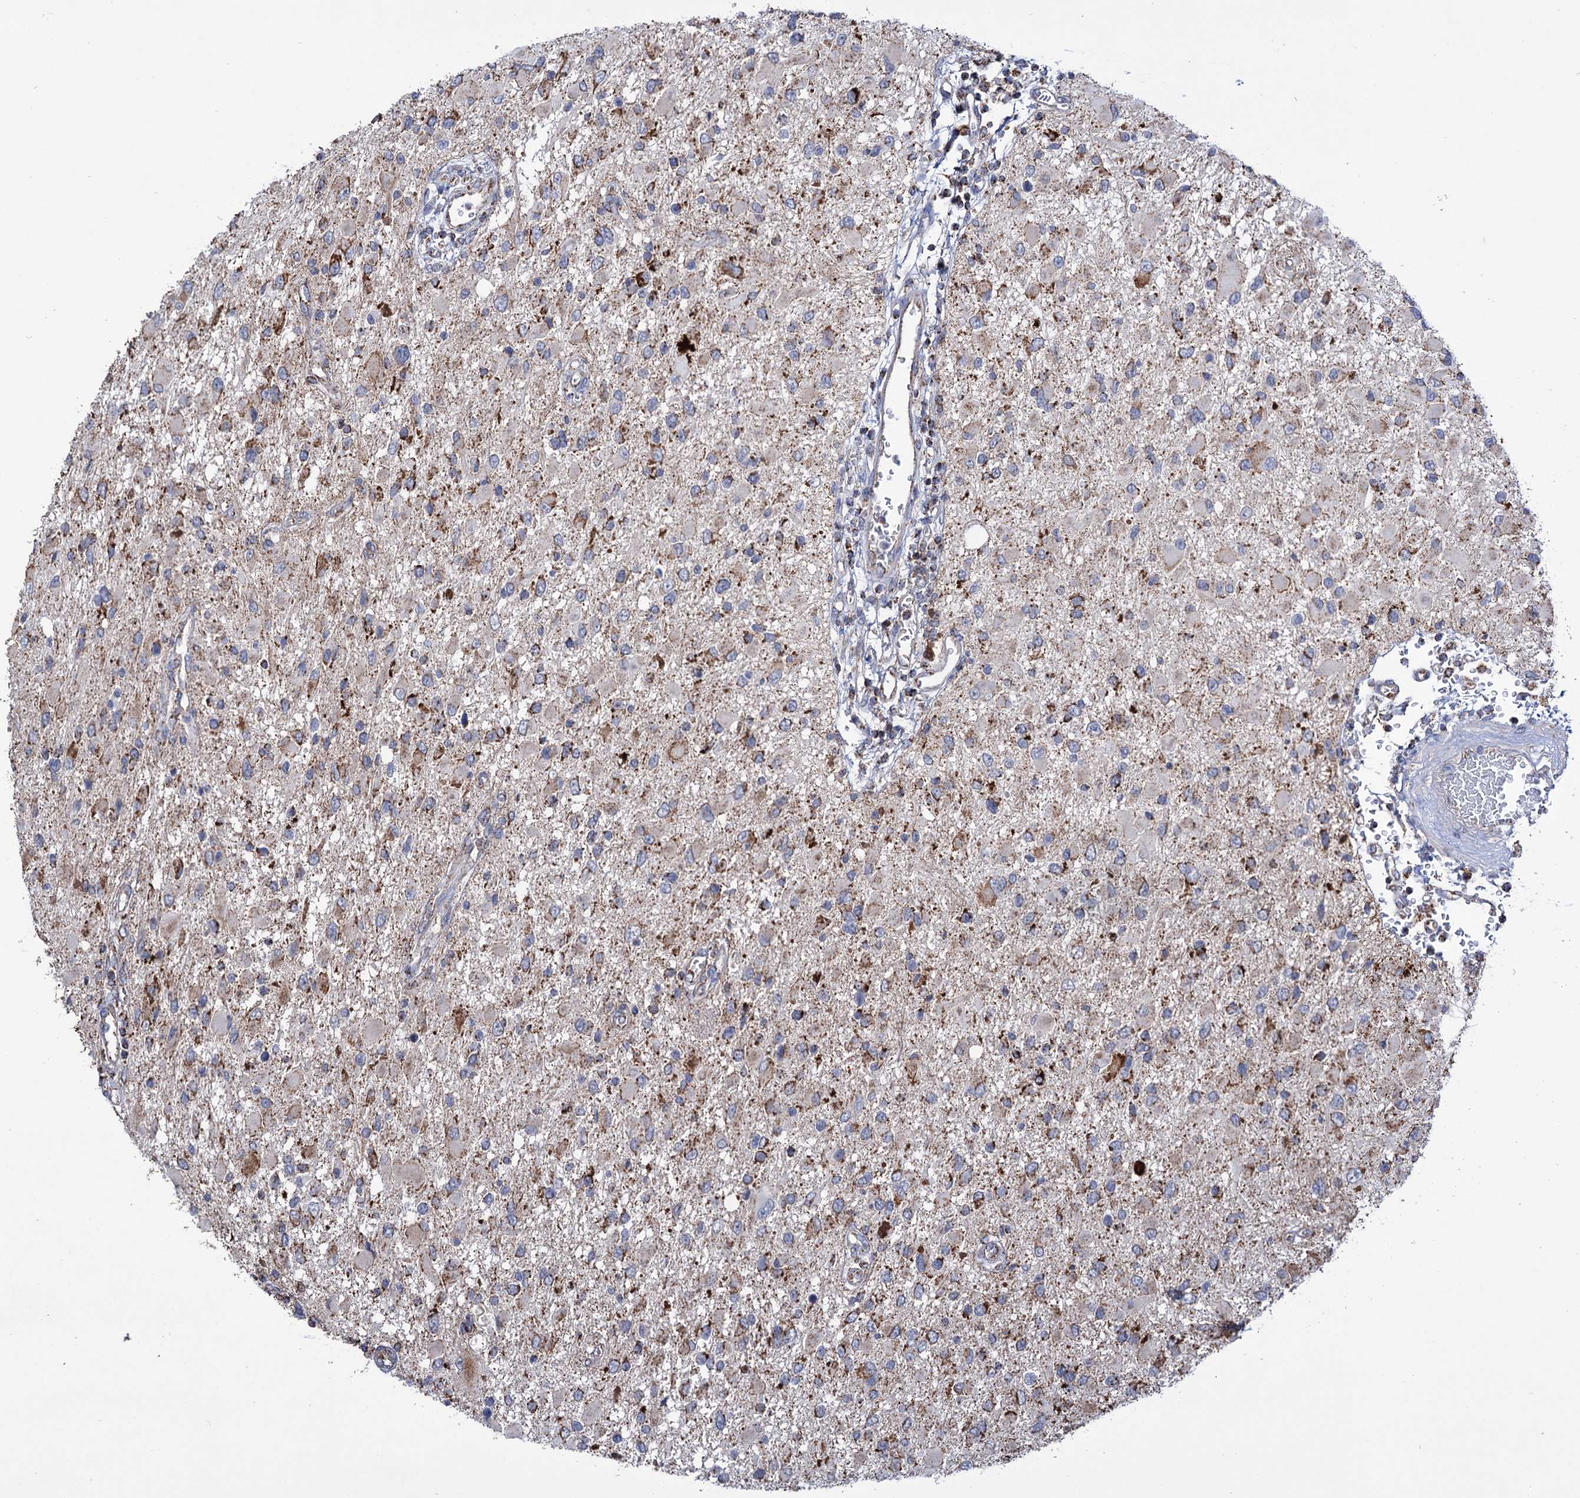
{"staining": {"intensity": "strong", "quantity": "<25%", "location": "cytoplasmic/membranous"}, "tissue": "glioma", "cell_type": "Tumor cells", "image_type": "cancer", "snomed": [{"axis": "morphology", "description": "Glioma, malignant, High grade"}, {"axis": "topography", "description": "Brain"}], "caption": "Immunohistochemistry (IHC) staining of malignant high-grade glioma, which displays medium levels of strong cytoplasmic/membranous expression in approximately <25% of tumor cells indicating strong cytoplasmic/membranous protein staining. The staining was performed using DAB (3,3'-diaminobenzidine) (brown) for protein detection and nuclei were counterstained in hematoxylin (blue).", "gene": "ABHD10", "patient": {"sex": "male", "age": 53}}